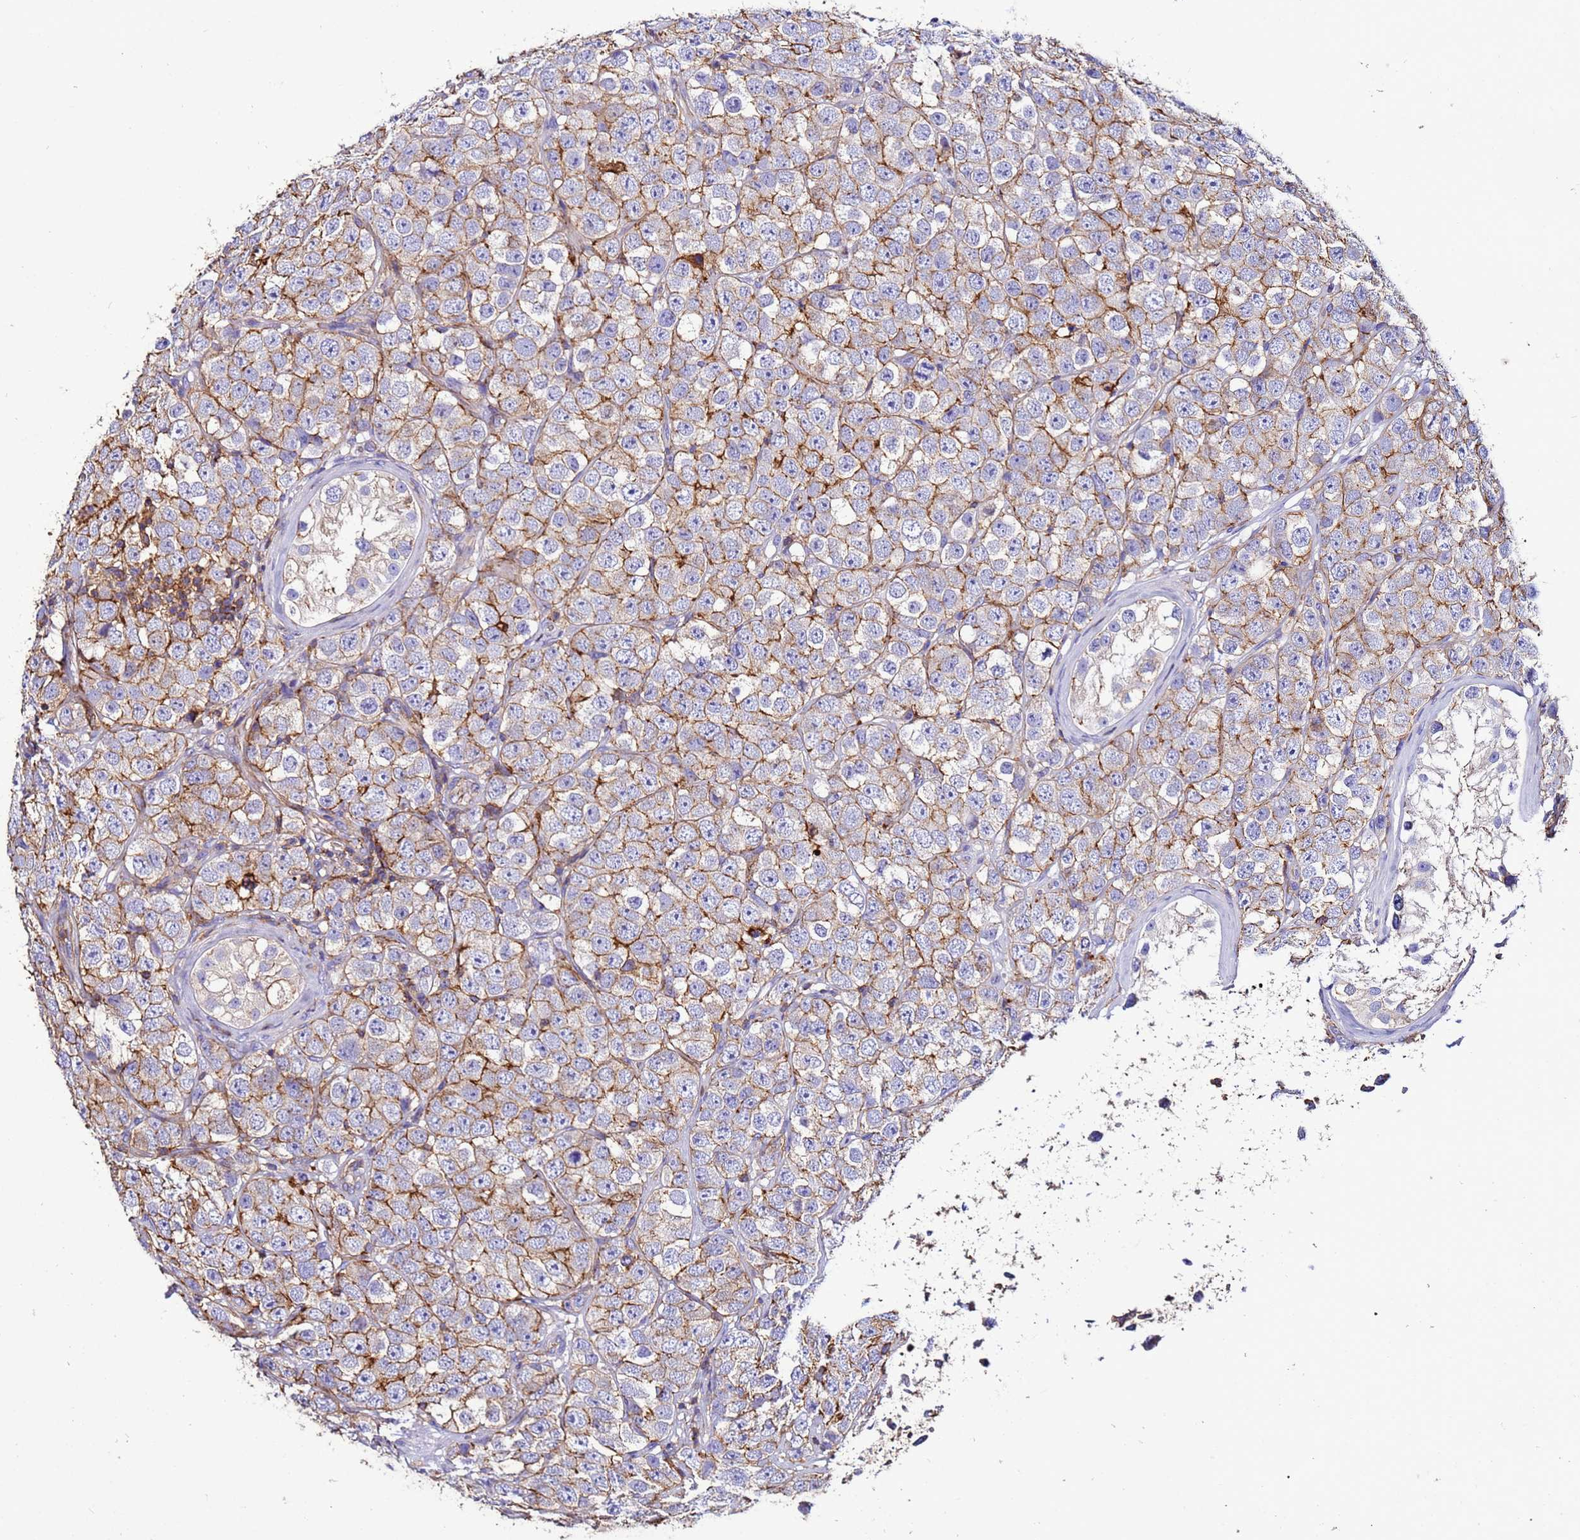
{"staining": {"intensity": "moderate", "quantity": "25%-75%", "location": "cytoplasmic/membranous"}, "tissue": "testis cancer", "cell_type": "Tumor cells", "image_type": "cancer", "snomed": [{"axis": "morphology", "description": "Seminoma, NOS"}, {"axis": "topography", "description": "Testis"}], "caption": "This micrograph exhibits IHC staining of testis cancer, with medium moderate cytoplasmic/membranous positivity in about 25%-75% of tumor cells.", "gene": "ACTB", "patient": {"sex": "male", "age": 28}}